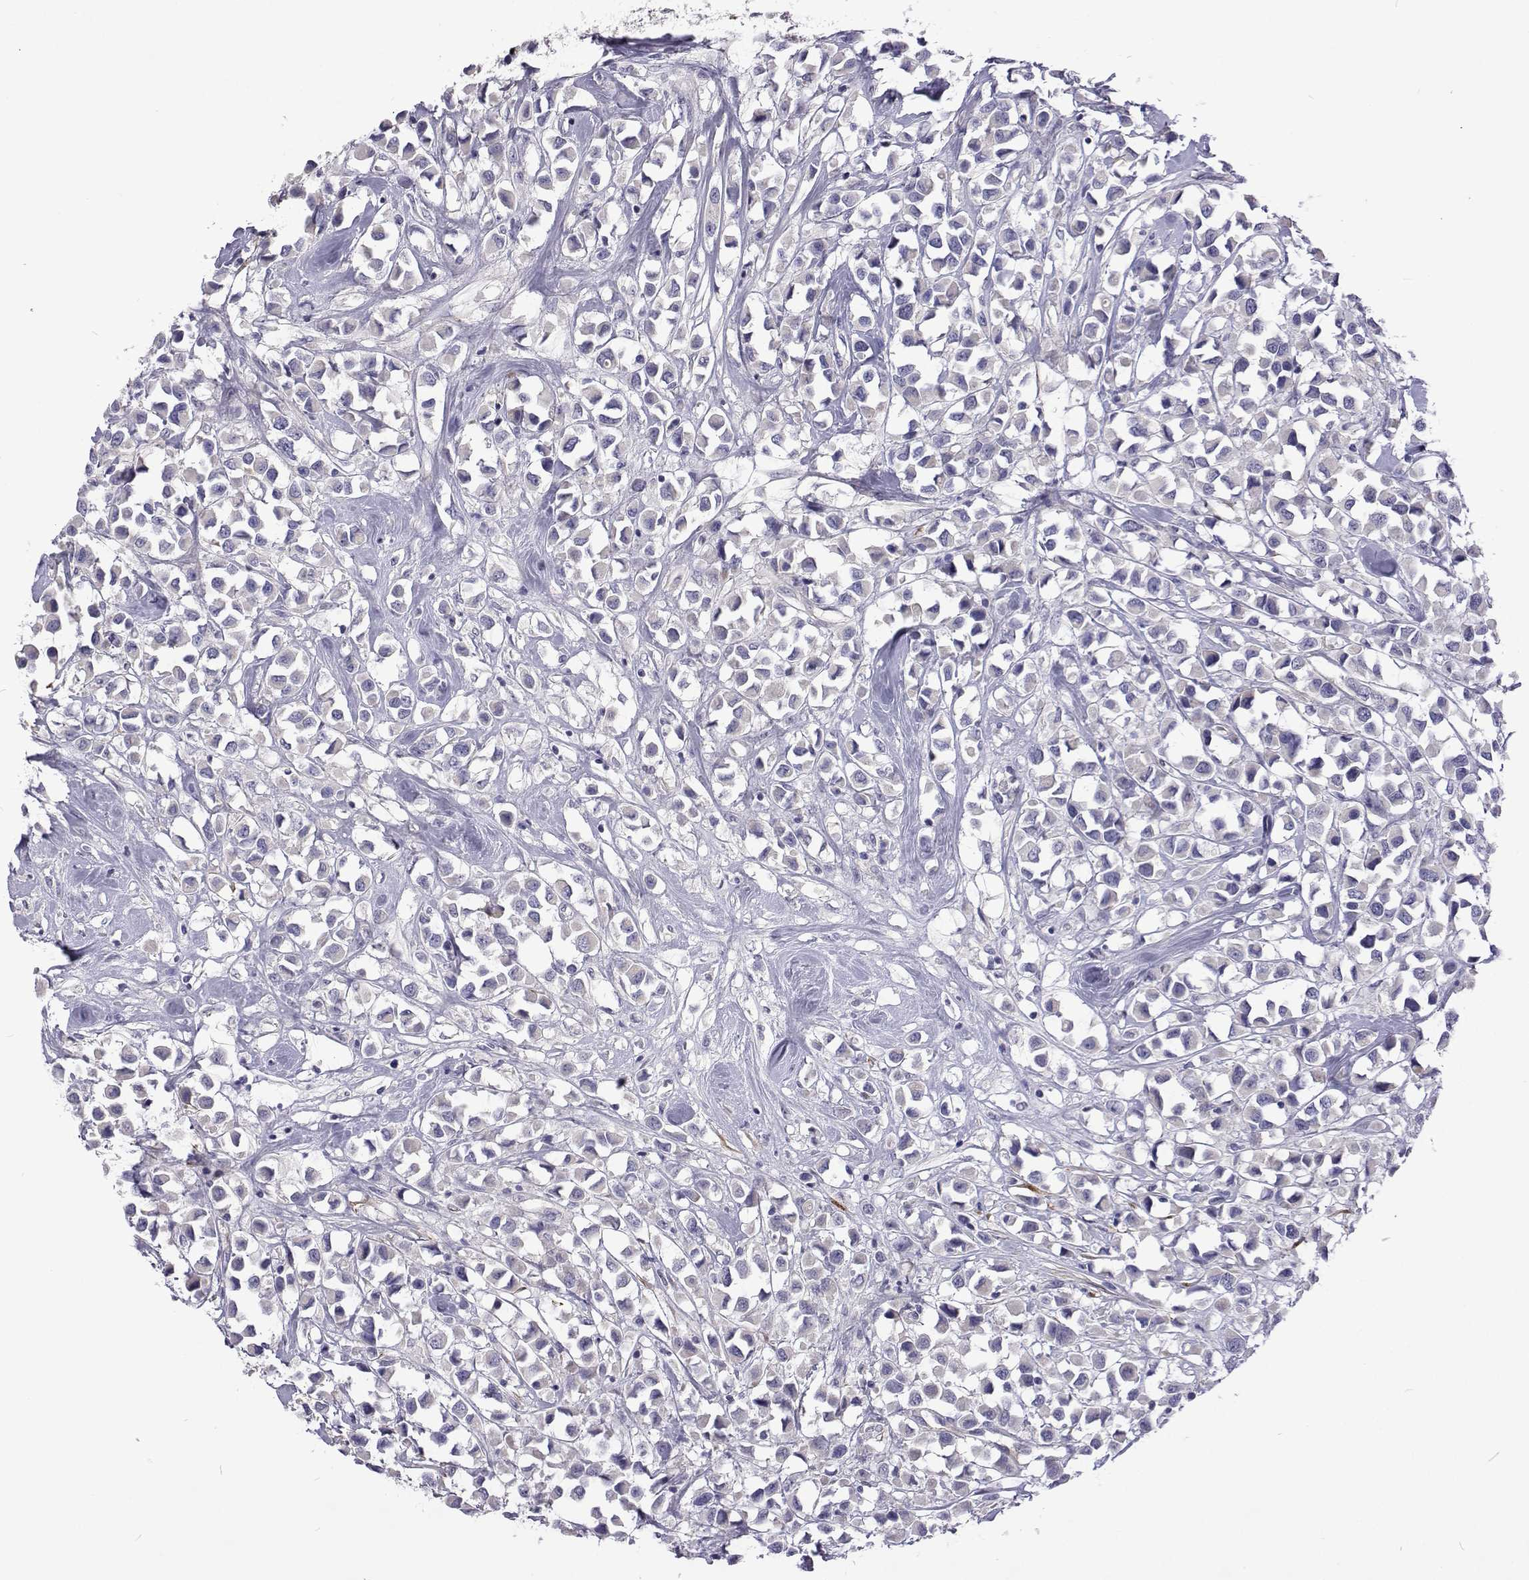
{"staining": {"intensity": "negative", "quantity": "none", "location": "none"}, "tissue": "breast cancer", "cell_type": "Tumor cells", "image_type": "cancer", "snomed": [{"axis": "morphology", "description": "Duct carcinoma"}, {"axis": "topography", "description": "Breast"}], "caption": "Immunohistochemical staining of human breast cancer displays no significant staining in tumor cells. (DAB (3,3'-diaminobenzidine) IHC, high magnification).", "gene": "NPR3", "patient": {"sex": "female", "age": 61}}